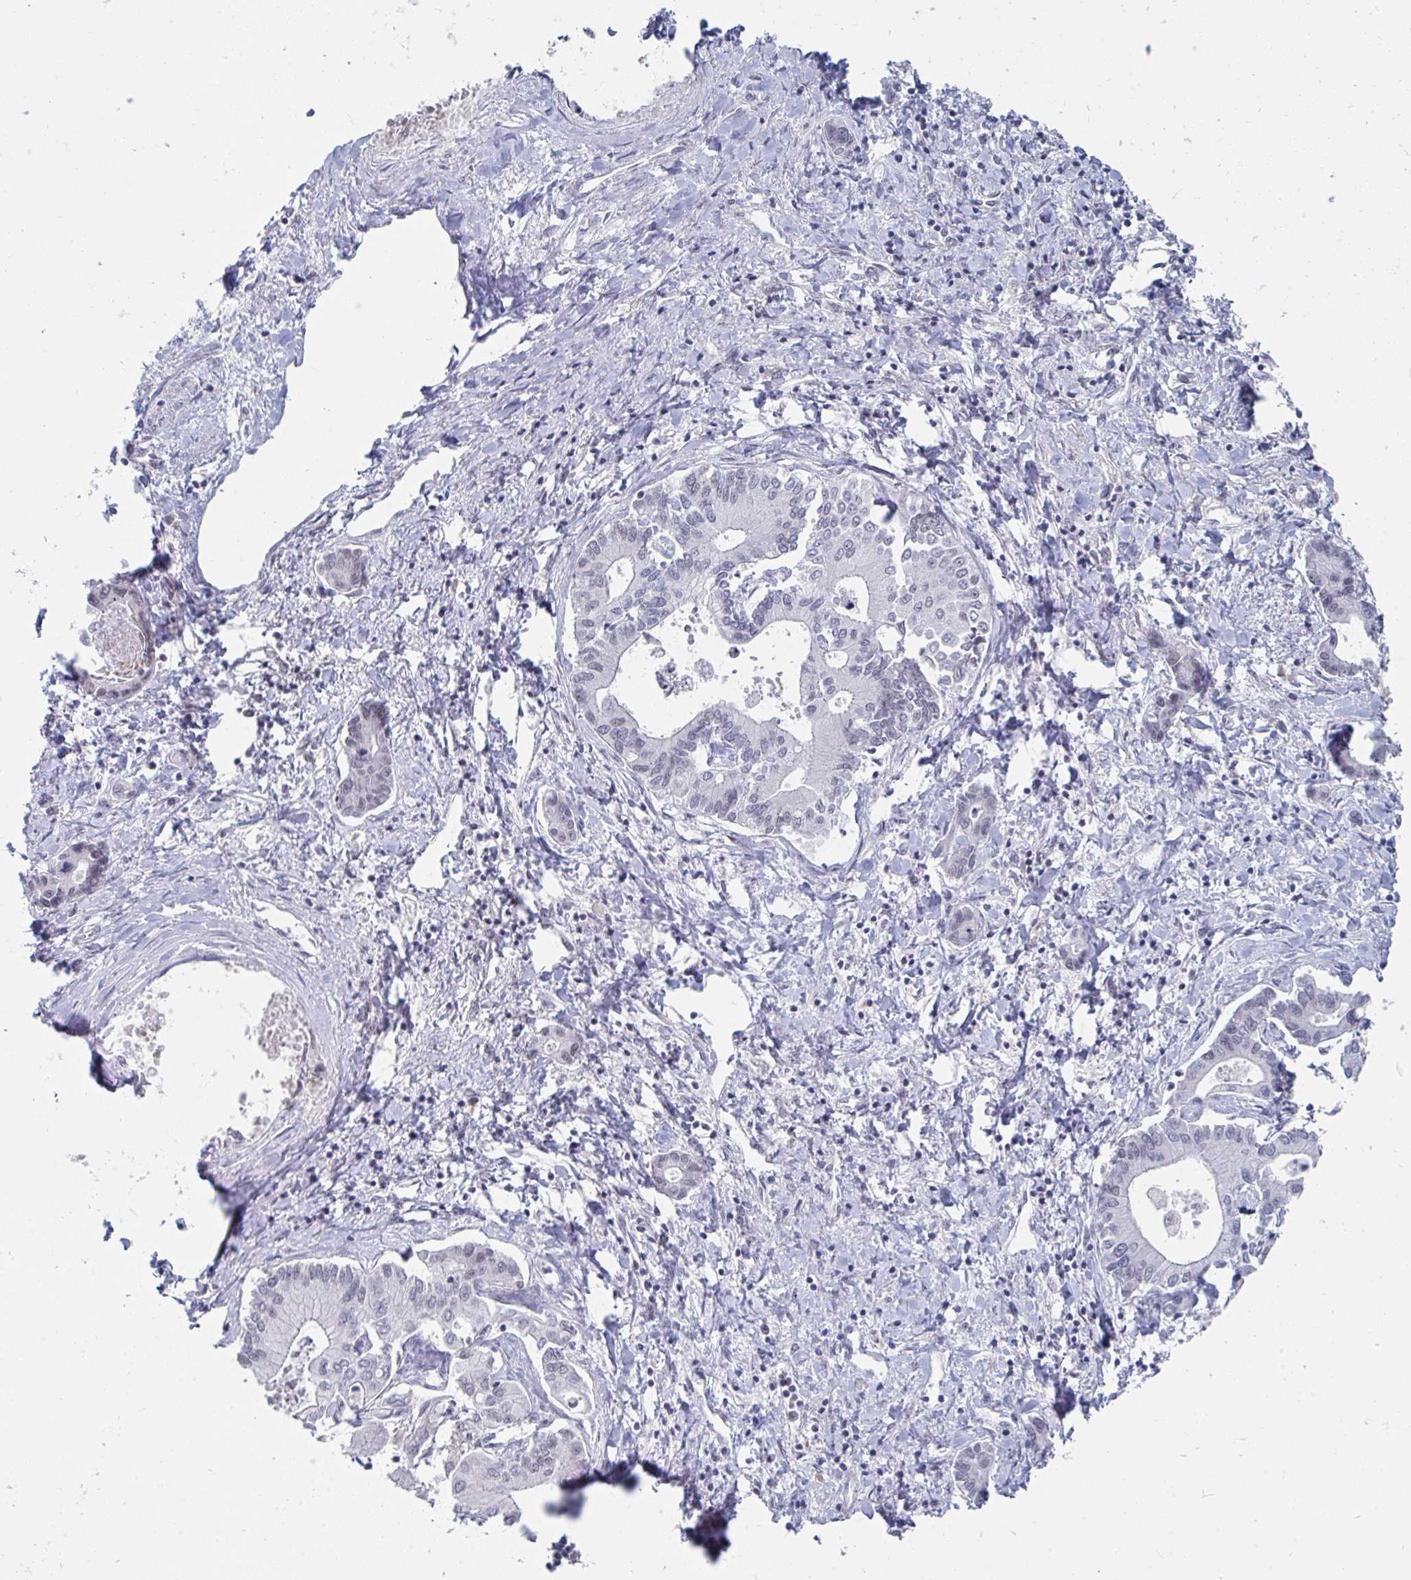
{"staining": {"intensity": "negative", "quantity": "none", "location": "none"}, "tissue": "liver cancer", "cell_type": "Tumor cells", "image_type": "cancer", "snomed": [{"axis": "morphology", "description": "Cholangiocarcinoma"}, {"axis": "topography", "description": "Liver"}], "caption": "IHC micrograph of liver cholangiocarcinoma stained for a protein (brown), which shows no staining in tumor cells.", "gene": "TRIP12", "patient": {"sex": "male", "age": 66}}